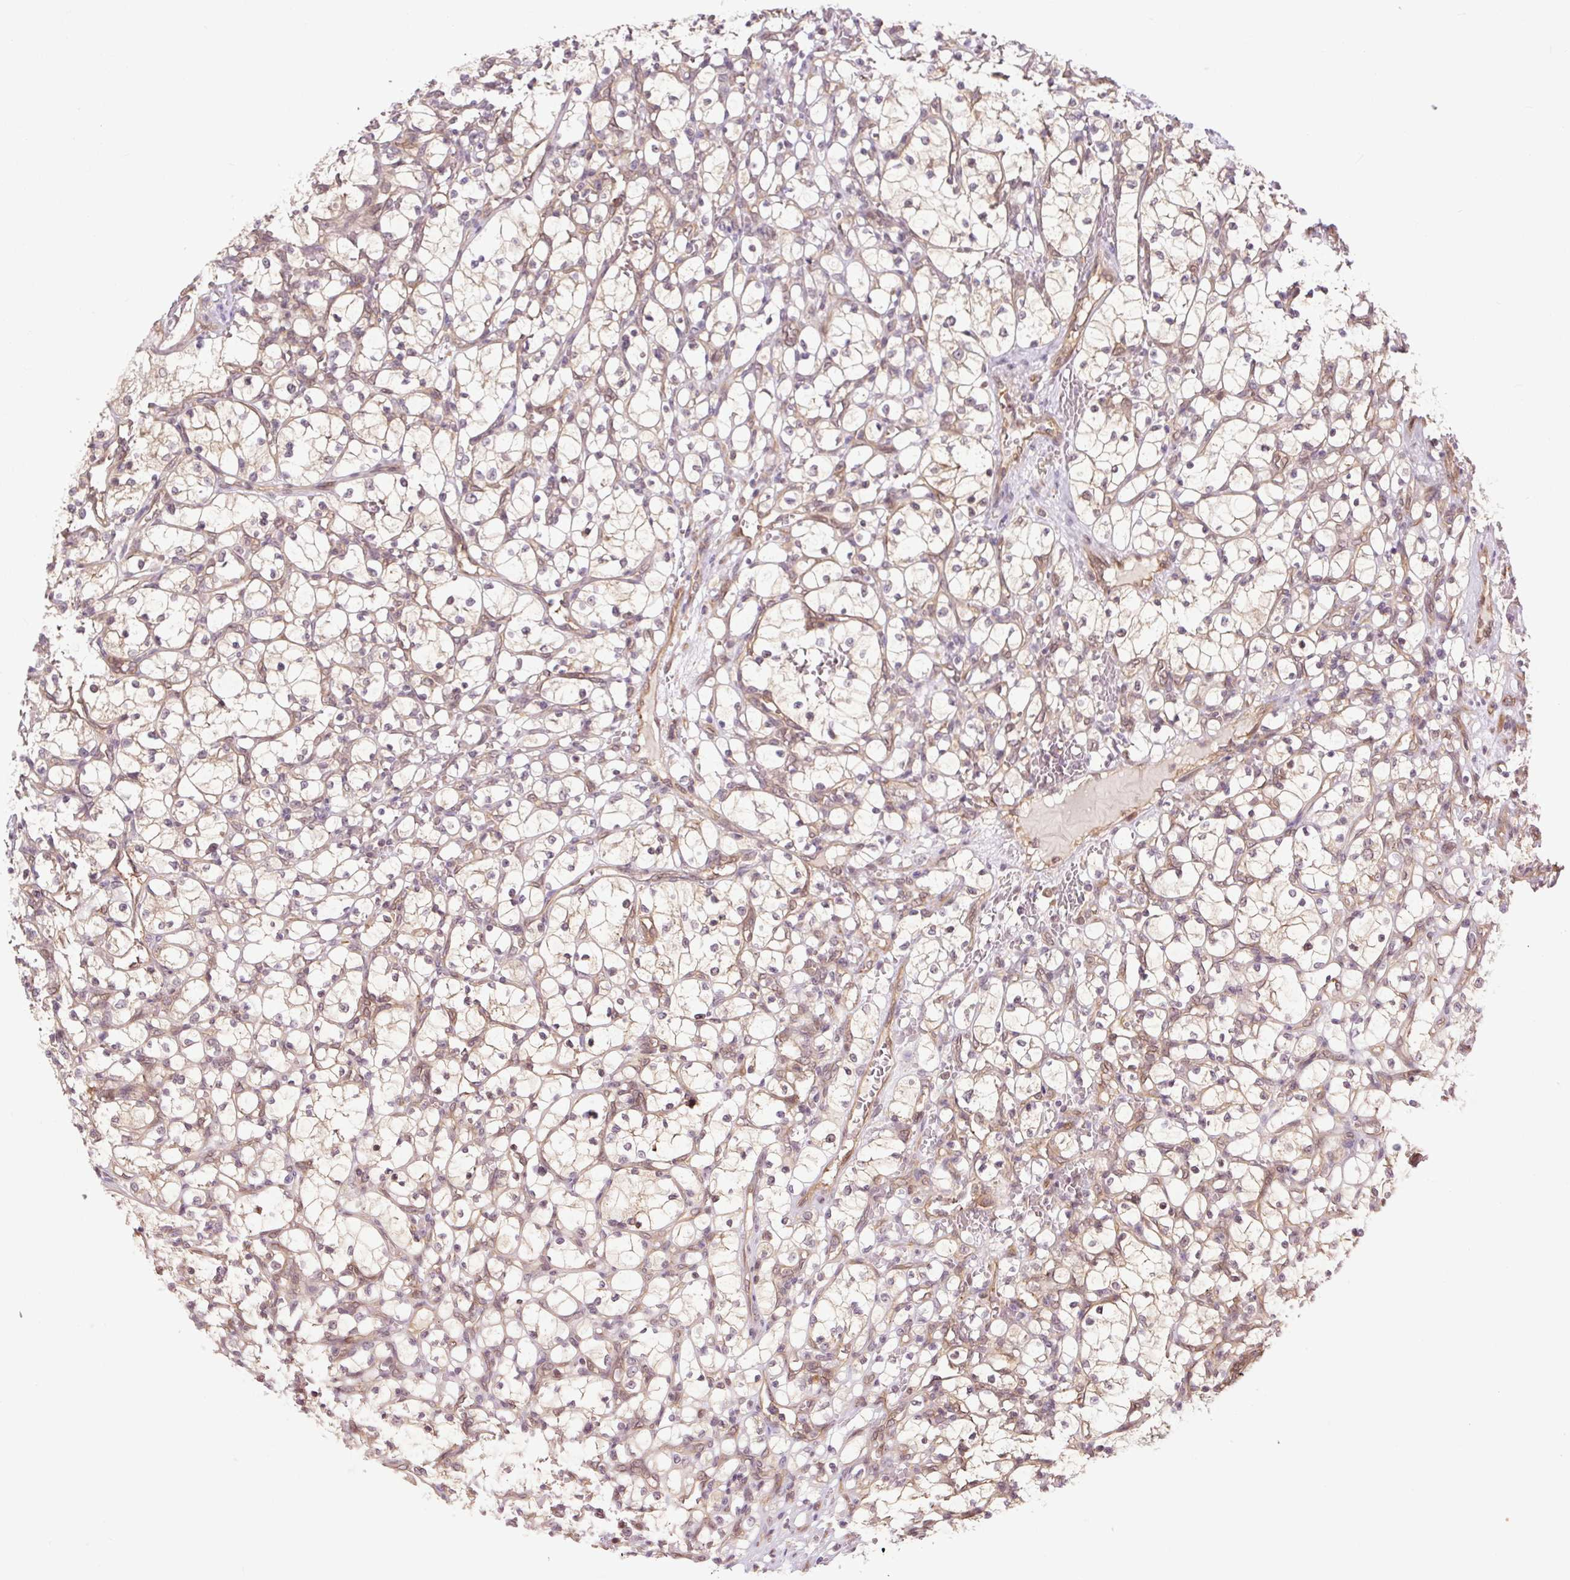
{"staining": {"intensity": "weak", "quantity": "<25%", "location": "cytoplasmic/membranous"}, "tissue": "renal cancer", "cell_type": "Tumor cells", "image_type": "cancer", "snomed": [{"axis": "morphology", "description": "Adenocarcinoma, NOS"}, {"axis": "topography", "description": "Kidney"}], "caption": "A photomicrograph of human renal cancer is negative for staining in tumor cells.", "gene": "TPT1", "patient": {"sex": "female", "age": 69}}